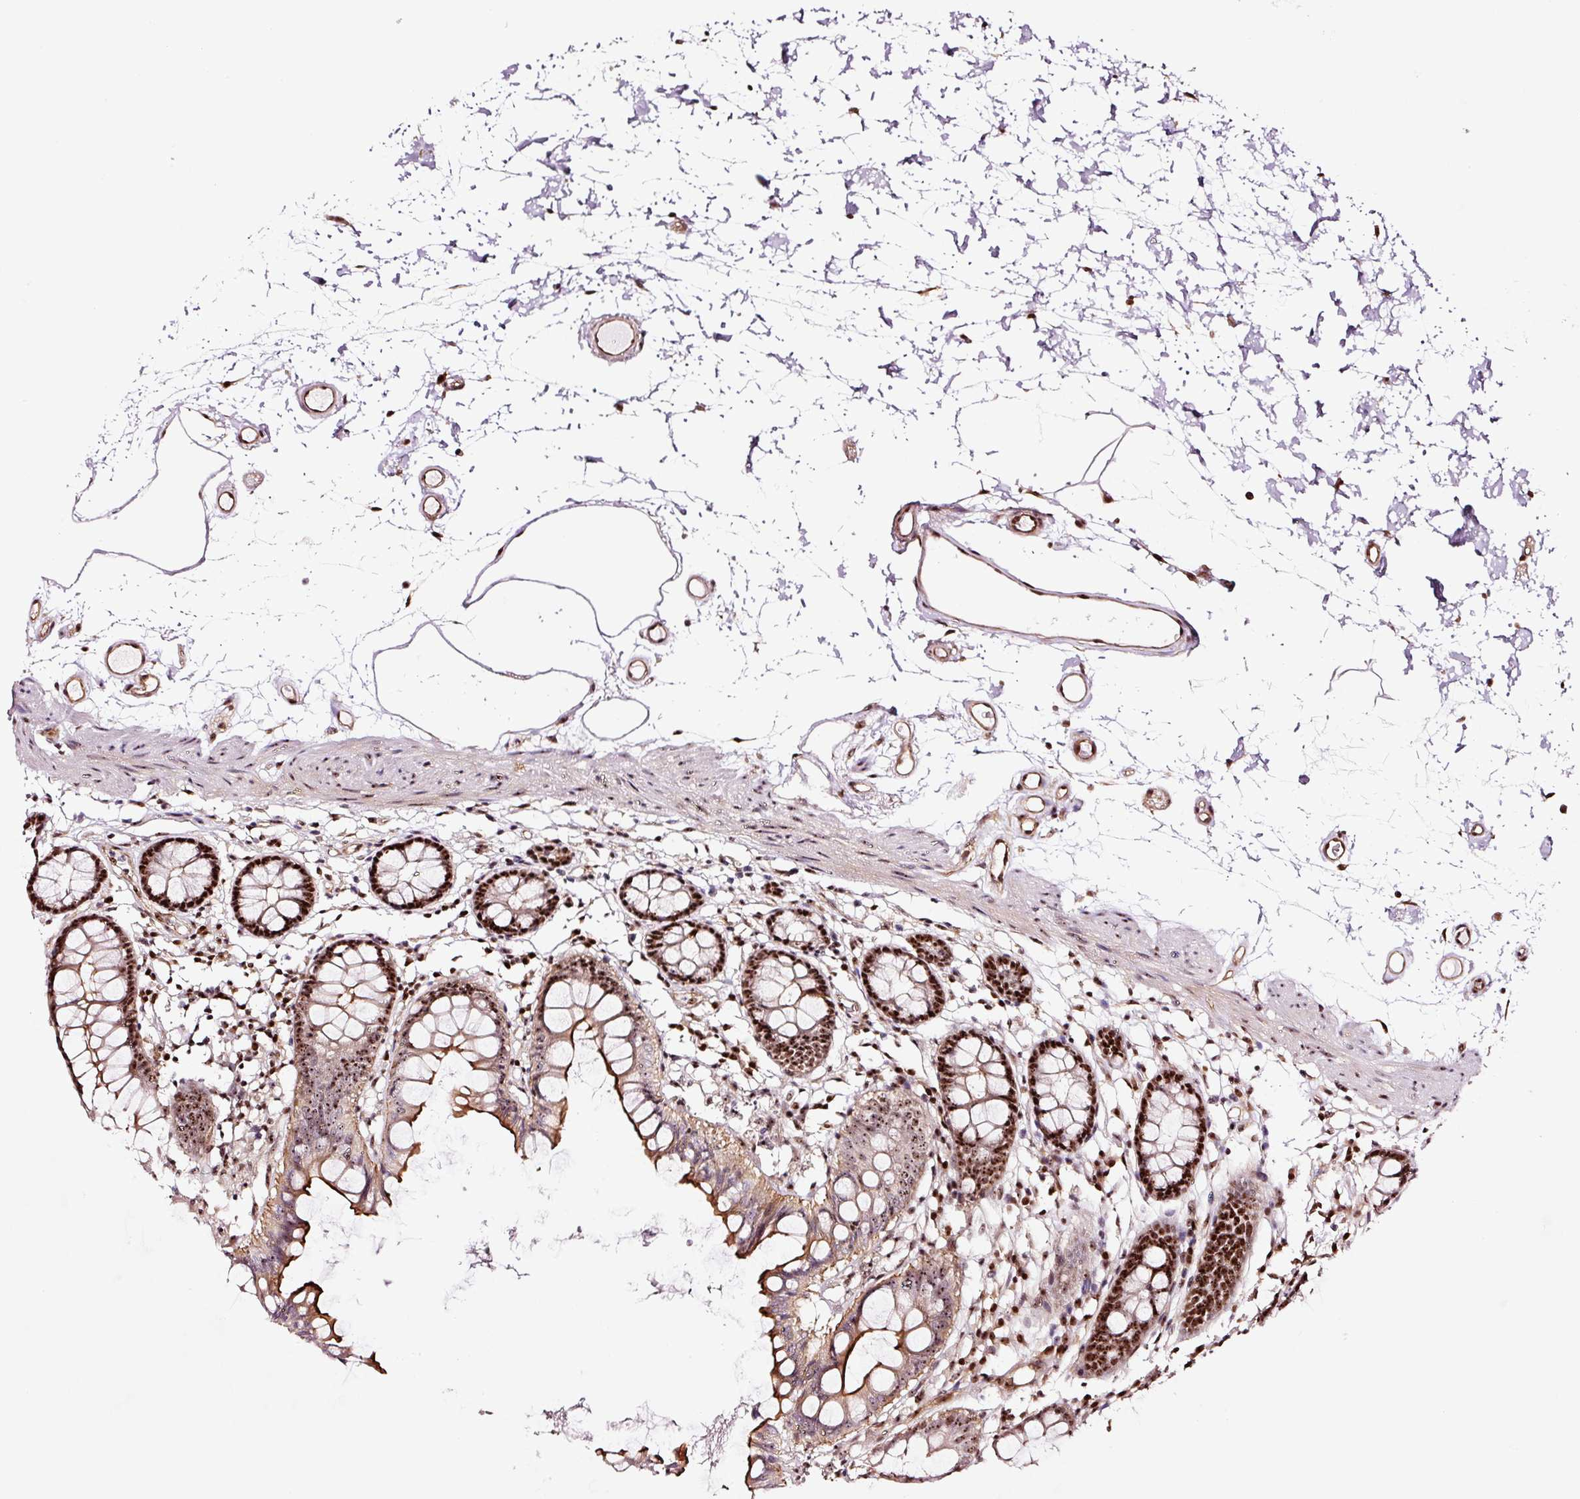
{"staining": {"intensity": "strong", "quantity": ">75%", "location": "cytoplasmic/membranous,nuclear"}, "tissue": "colon", "cell_type": "Endothelial cells", "image_type": "normal", "snomed": [{"axis": "morphology", "description": "Normal tissue, NOS"}, {"axis": "topography", "description": "Colon"}], "caption": "Brown immunohistochemical staining in unremarkable human colon displays strong cytoplasmic/membranous,nuclear expression in approximately >75% of endothelial cells. (IHC, brightfield microscopy, high magnification).", "gene": "GNL3", "patient": {"sex": "female", "age": 84}}